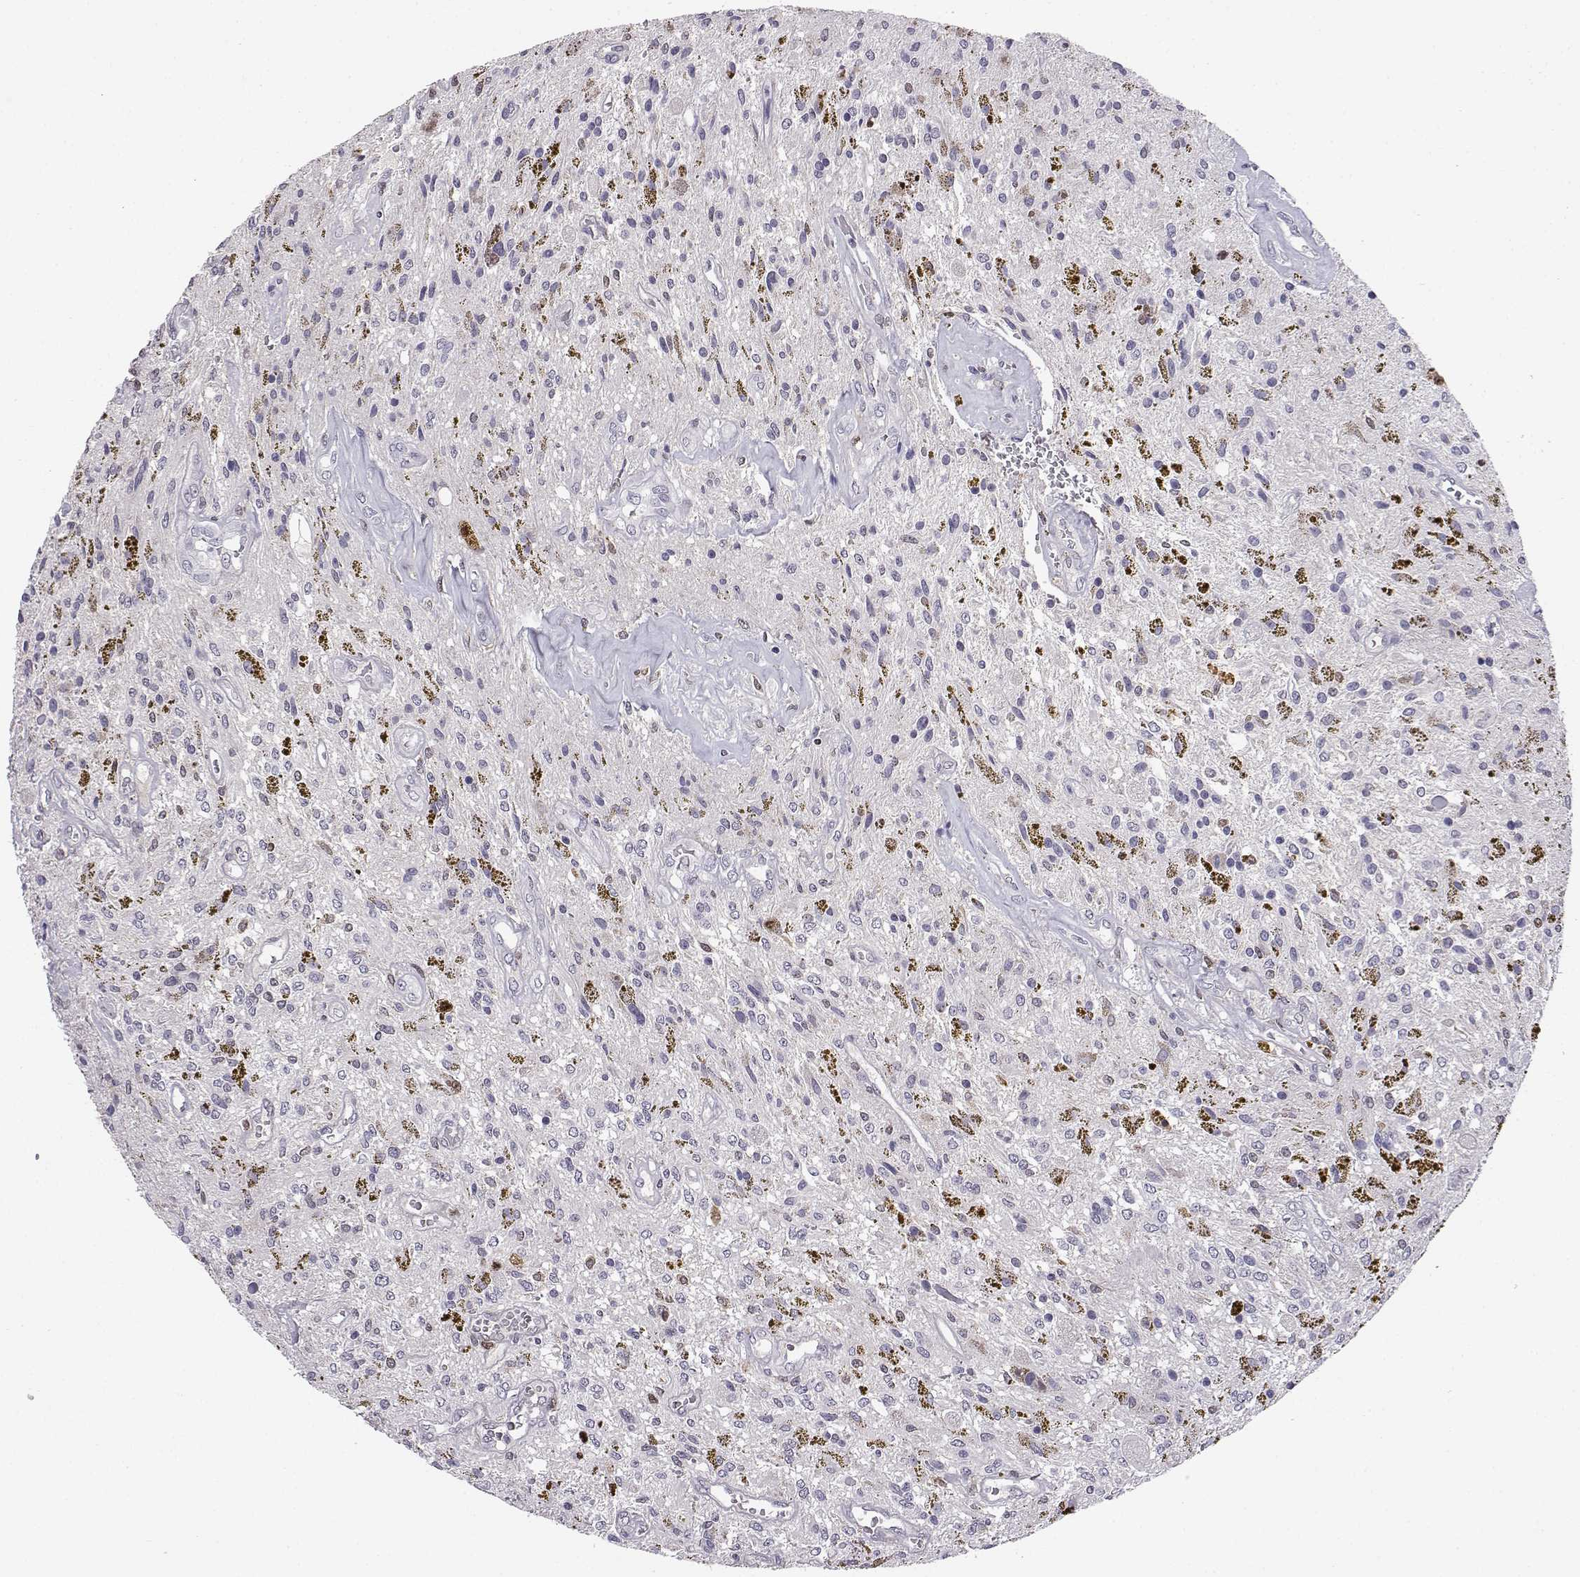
{"staining": {"intensity": "negative", "quantity": "none", "location": "none"}, "tissue": "glioma", "cell_type": "Tumor cells", "image_type": "cancer", "snomed": [{"axis": "morphology", "description": "Glioma, malignant, Low grade"}, {"axis": "topography", "description": "Cerebellum"}], "caption": "High magnification brightfield microscopy of glioma stained with DAB (3,3'-diaminobenzidine) (brown) and counterstained with hematoxylin (blue): tumor cells show no significant staining. Nuclei are stained in blue.", "gene": "AKR1B1", "patient": {"sex": "female", "age": 14}}